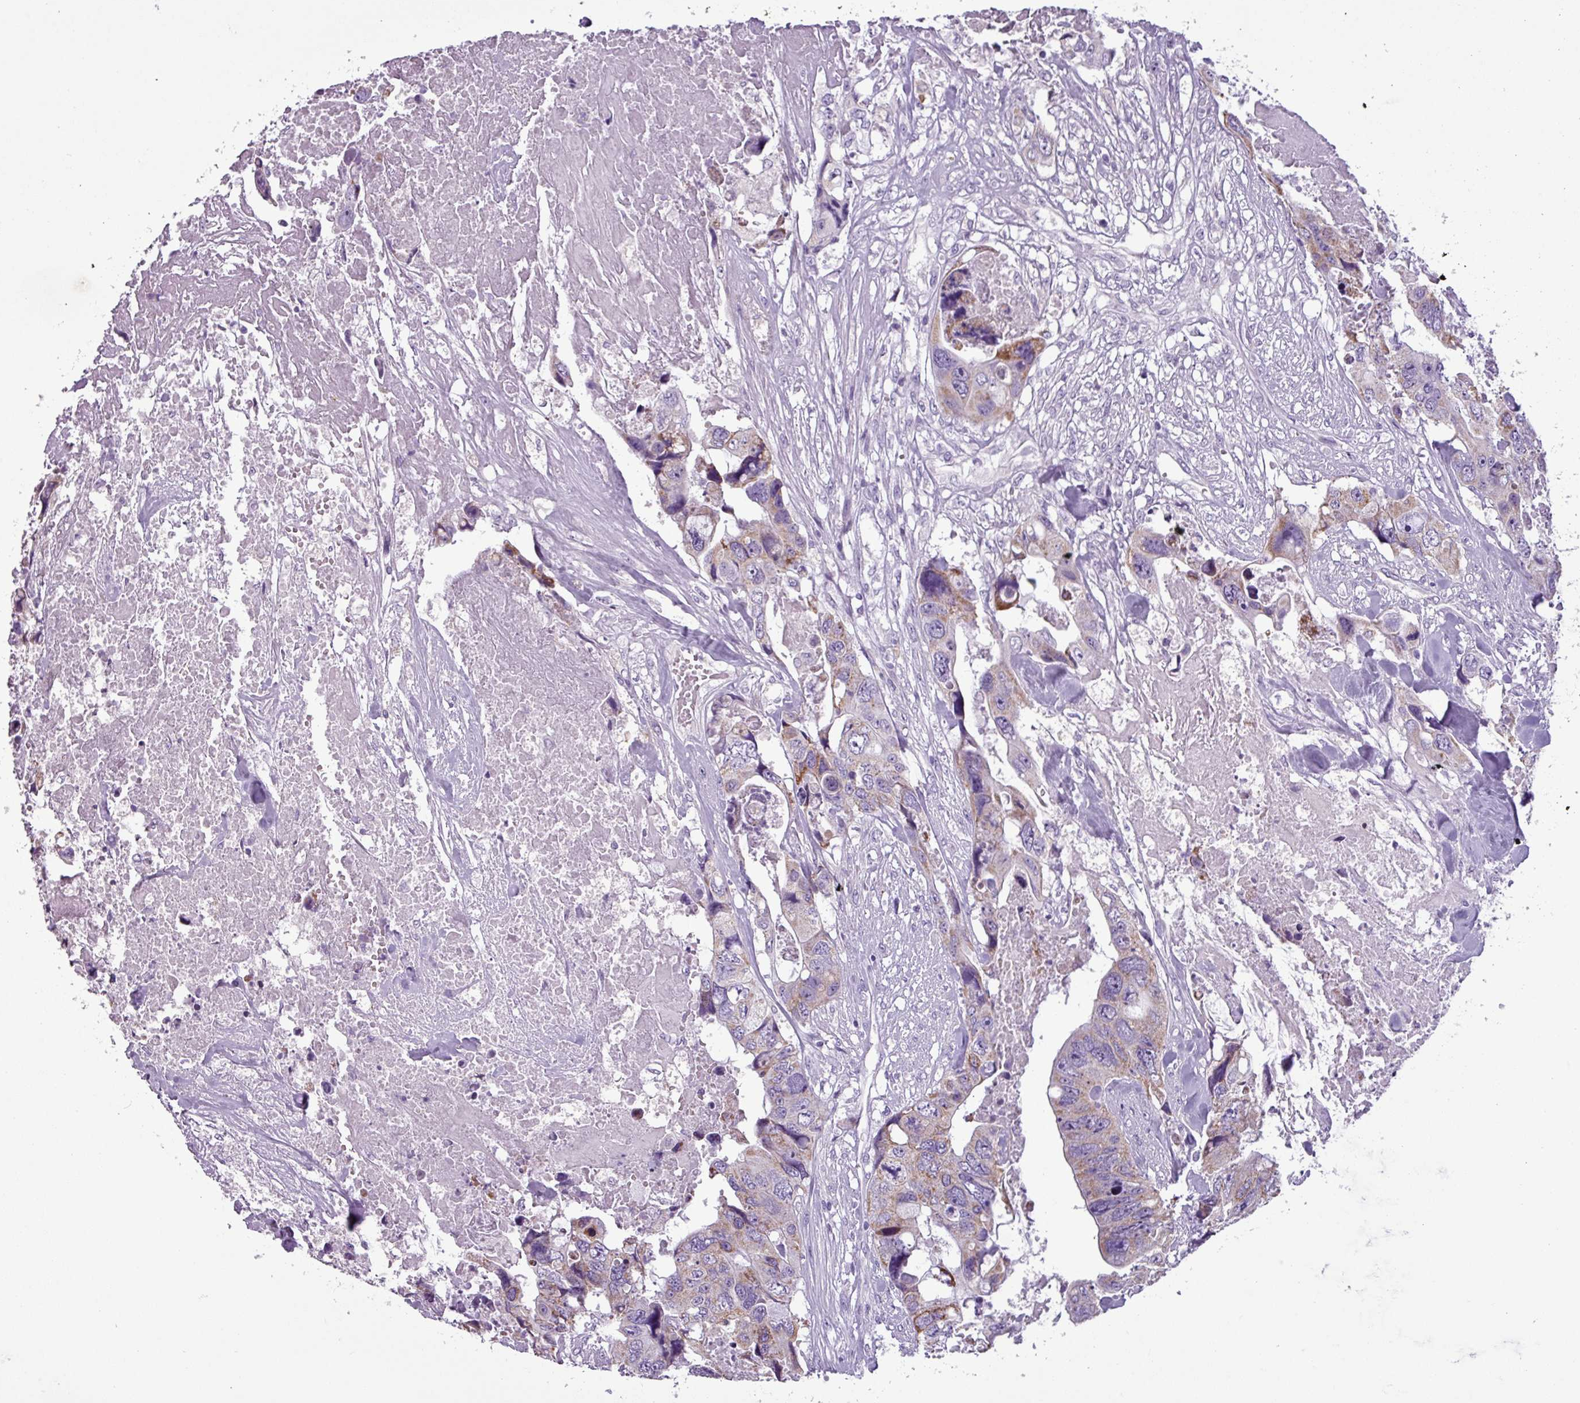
{"staining": {"intensity": "moderate", "quantity": "<25%", "location": "cytoplasmic/membranous"}, "tissue": "colorectal cancer", "cell_type": "Tumor cells", "image_type": "cancer", "snomed": [{"axis": "morphology", "description": "Adenocarcinoma, NOS"}, {"axis": "topography", "description": "Rectum"}], "caption": "Immunohistochemistry (IHC) staining of adenocarcinoma (colorectal), which exhibits low levels of moderate cytoplasmic/membranous positivity in about <25% of tumor cells indicating moderate cytoplasmic/membranous protein expression. The staining was performed using DAB (3,3'-diaminobenzidine) (brown) for protein detection and nuclei were counterstained in hematoxylin (blue).", "gene": "ZNF667", "patient": {"sex": "male", "age": 57}}